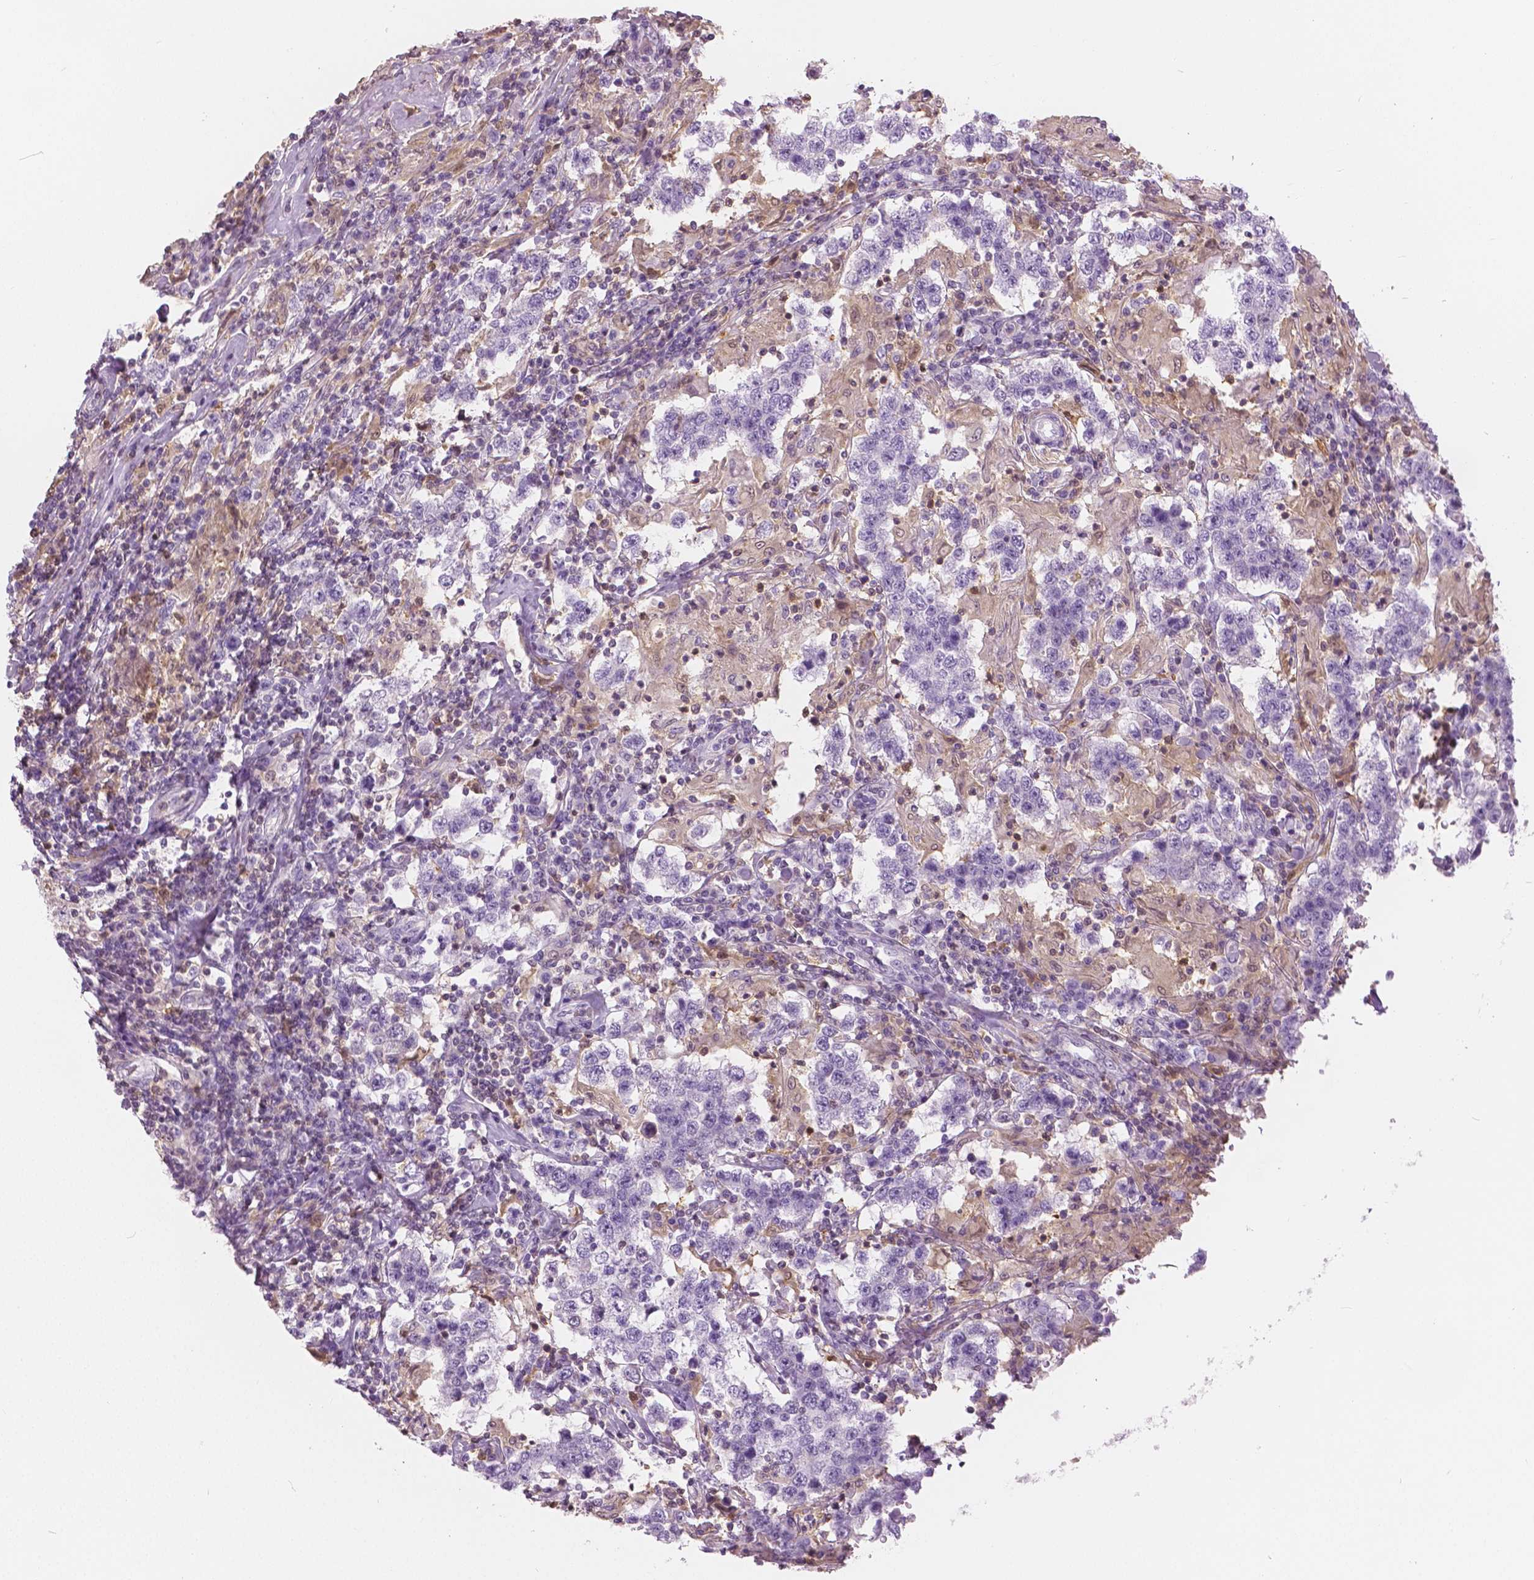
{"staining": {"intensity": "negative", "quantity": "none", "location": "none"}, "tissue": "testis cancer", "cell_type": "Tumor cells", "image_type": "cancer", "snomed": [{"axis": "morphology", "description": "Seminoma, NOS"}, {"axis": "morphology", "description": "Carcinoma, Embryonal, NOS"}, {"axis": "topography", "description": "Testis"}], "caption": "The histopathology image displays no staining of tumor cells in testis embryonal carcinoma. (Stains: DAB (3,3'-diaminobenzidine) immunohistochemistry (IHC) with hematoxylin counter stain, Microscopy: brightfield microscopy at high magnification).", "gene": "GALM", "patient": {"sex": "male", "age": 41}}